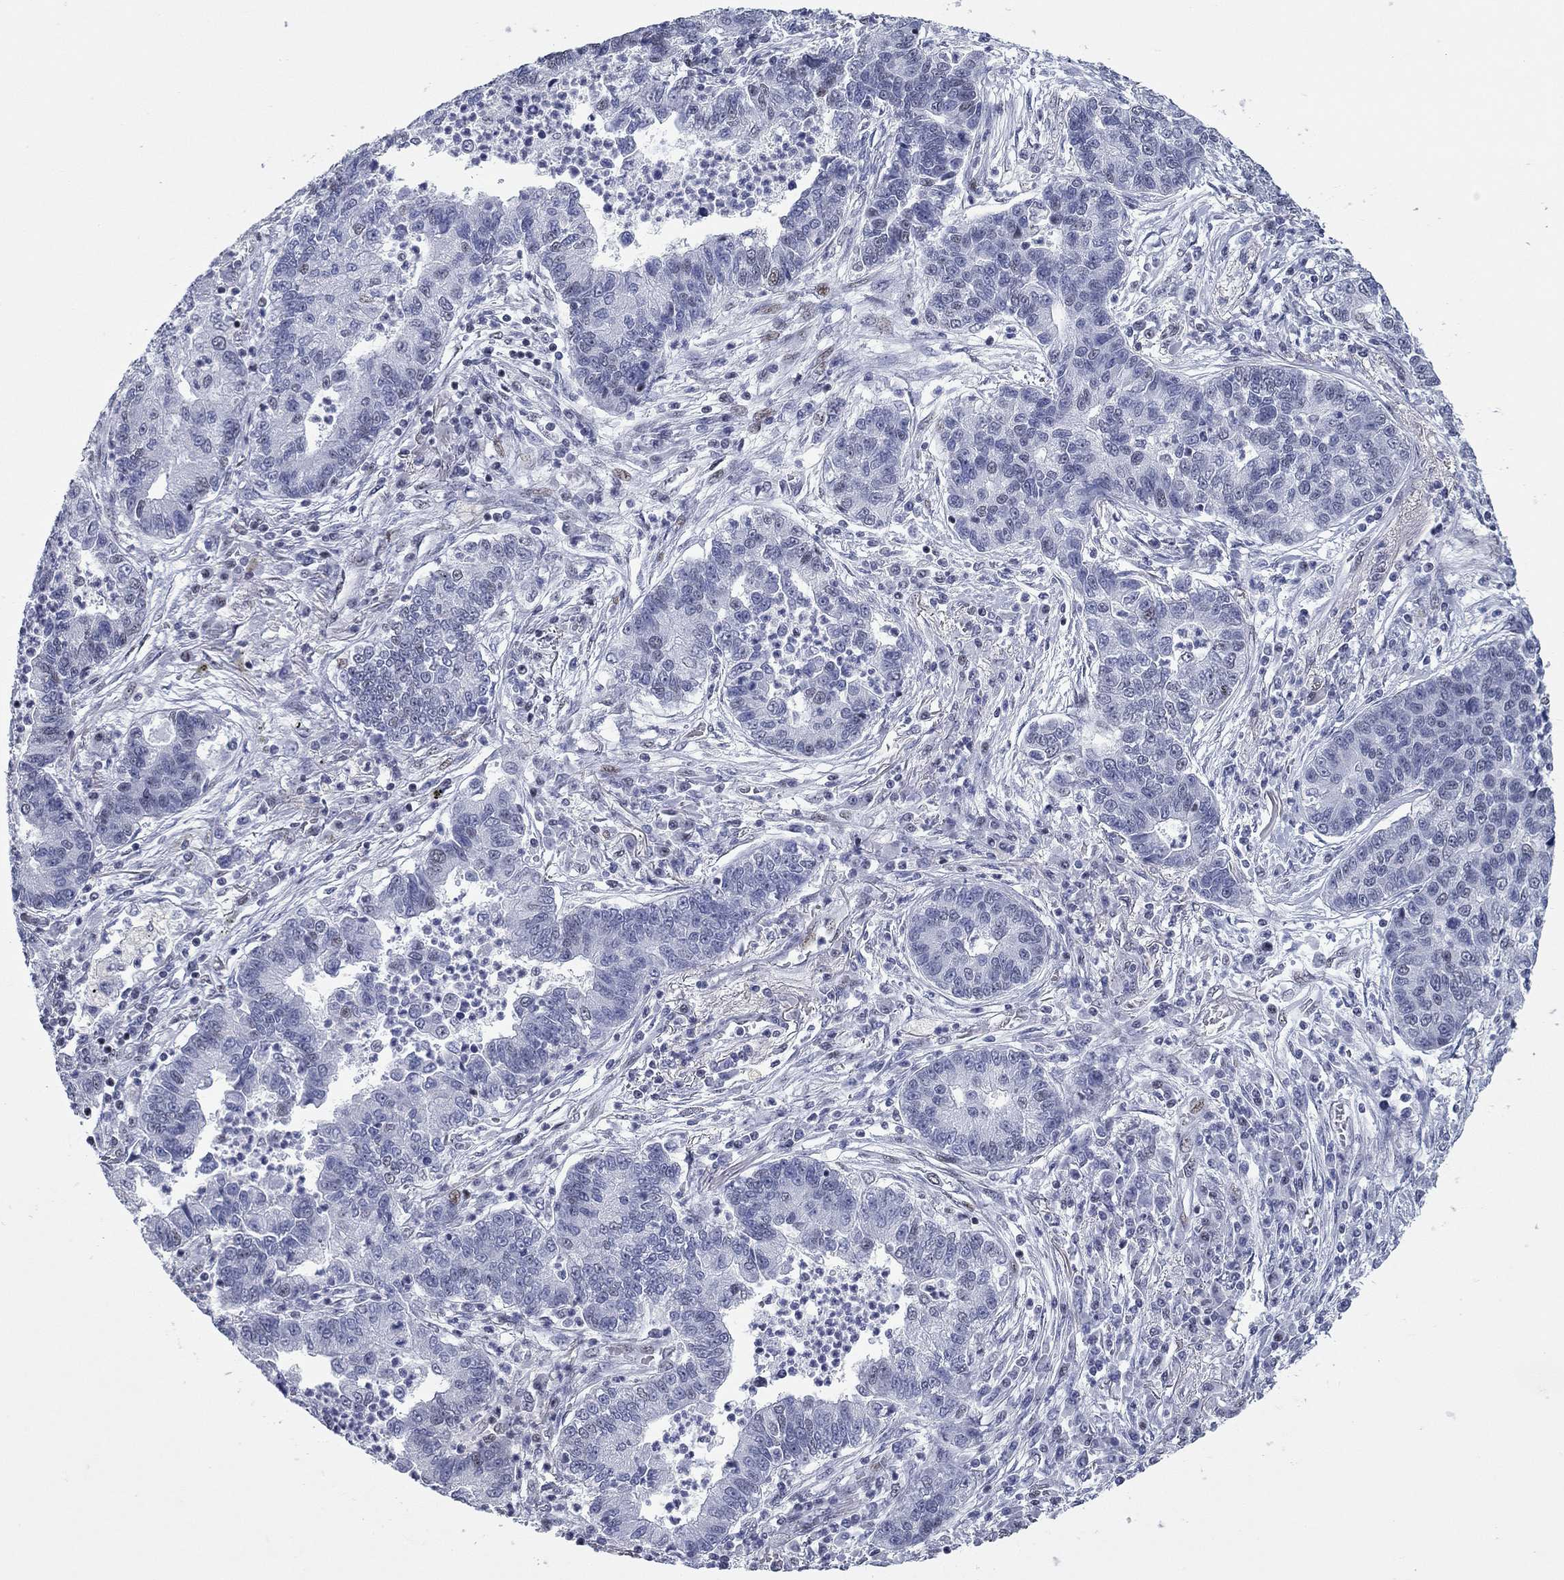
{"staining": {"intensity": "negative", "quantity": "none", "location": "none"}, "tissue": "lung cancer", "cell_type": "Tumor cells", "image_type": "cancer", "snomed": [{"axis": "morphology", "description": "Adenocarcinoma, NOS"}, {"axis": "topography", "description": "Lung"}], "caption": "Immunohistochemistry (IHC) of adenocarcinoma (lung) demonstrates no staining in tumor cells.", "gene": "ASF1B", "patient": {"sex": "female", "age": 57}}